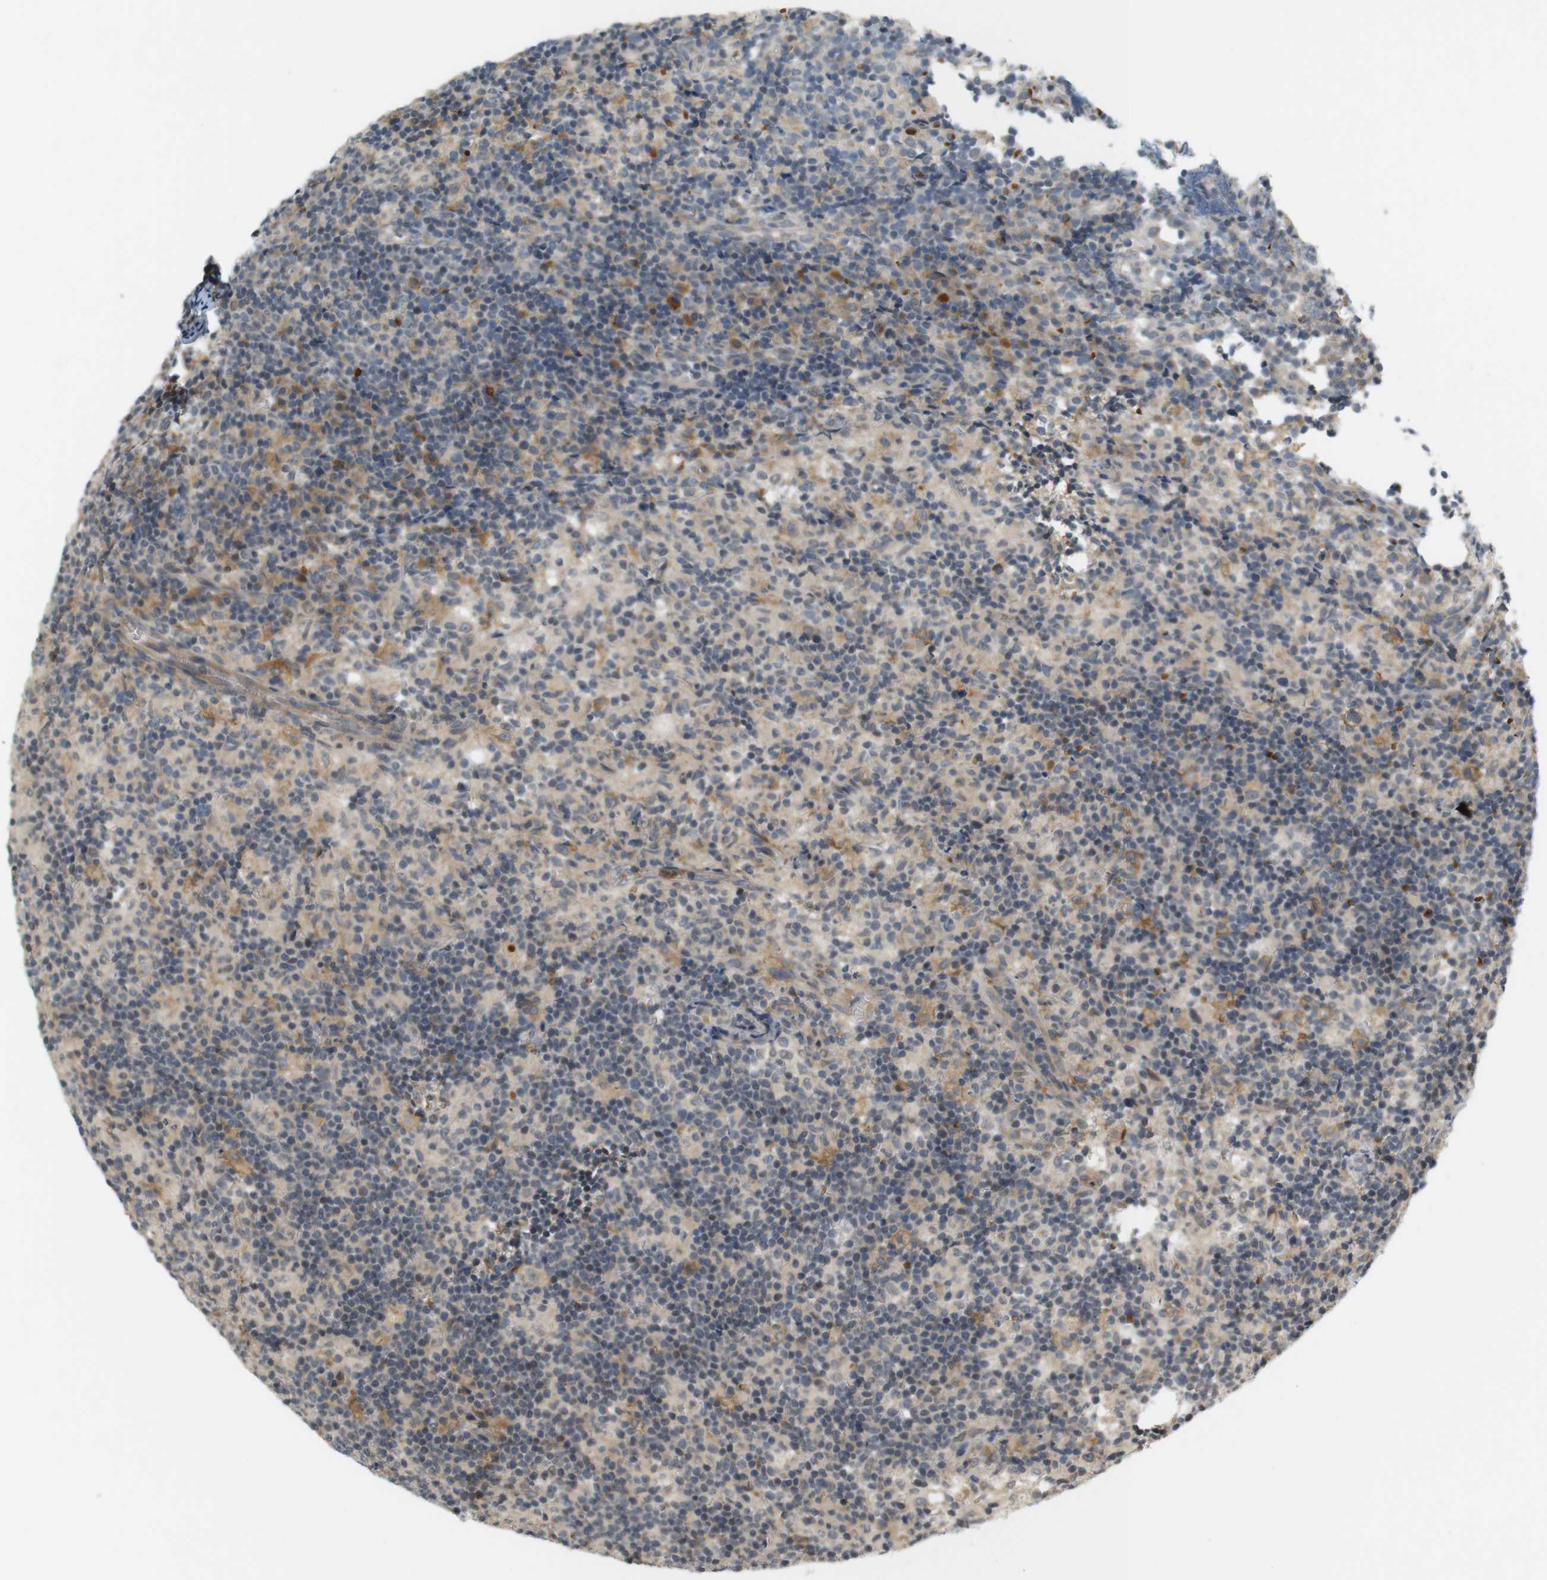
{"staining": {"intensity": "weak", "quantity": "25%-75%", "location": "cytoplasmic/membranous"}, "tissue": "lymph node", "cell_type": "Germinal center cells", "image_type": "normal", "snomed": [{"axis": "morphology", "description": "Normal tissue, NOS"}, {"axis": "morphology", "description": "Inflammation, NOS"}, {"axis": "topography", "description": "Lymph node"}], "caption": "Immunohistochemical staining of normal human lymph node shows weak cytoplasmic/membranous protein positivity in about 25%-75% of germinal center cells. (IHC, brightfield microscopy, high magnification).", "gene": "SOCS6", "patient": {"sex": "male", "age": 46}}